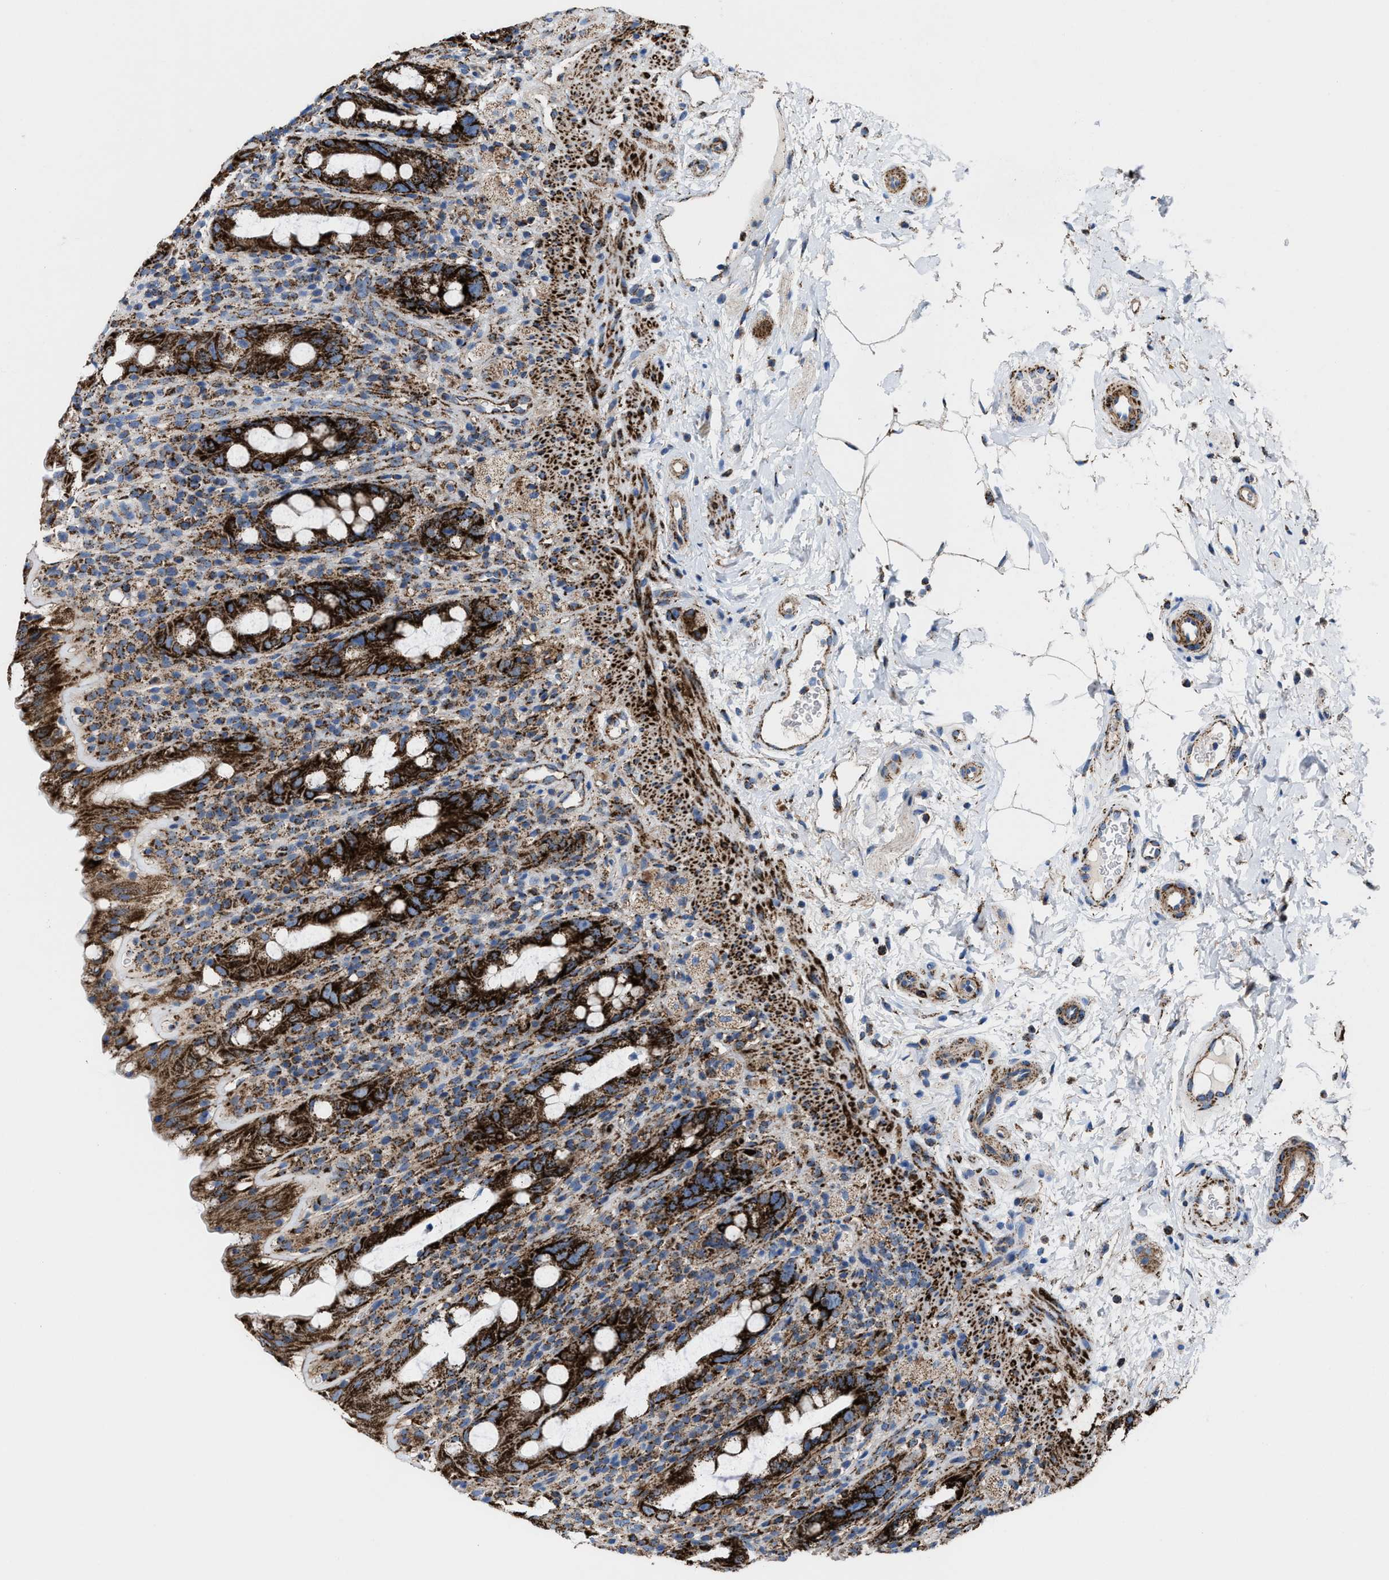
{"staining": {"intensity": "strong", "quantity": ">75%", "location": "cytoplasmic/membranous"}, "tissue": "rectum", "cell_type": "Glandular cells", "image_type": "normal", "snomed": [{"axis": "morphology", "description": "Normal tissue, NOS"}, {"axis": "topography", "description": "Rectum"}], "caption": "This micrograph exhibits immunohistochemistry (IHC) staining of benign human rectum, with high strong cytoplasmic/membranous expression in about >75% of glandular cells.", "gene": "ALDH1B1", "patient": {"sex": "male", "age": 44}}